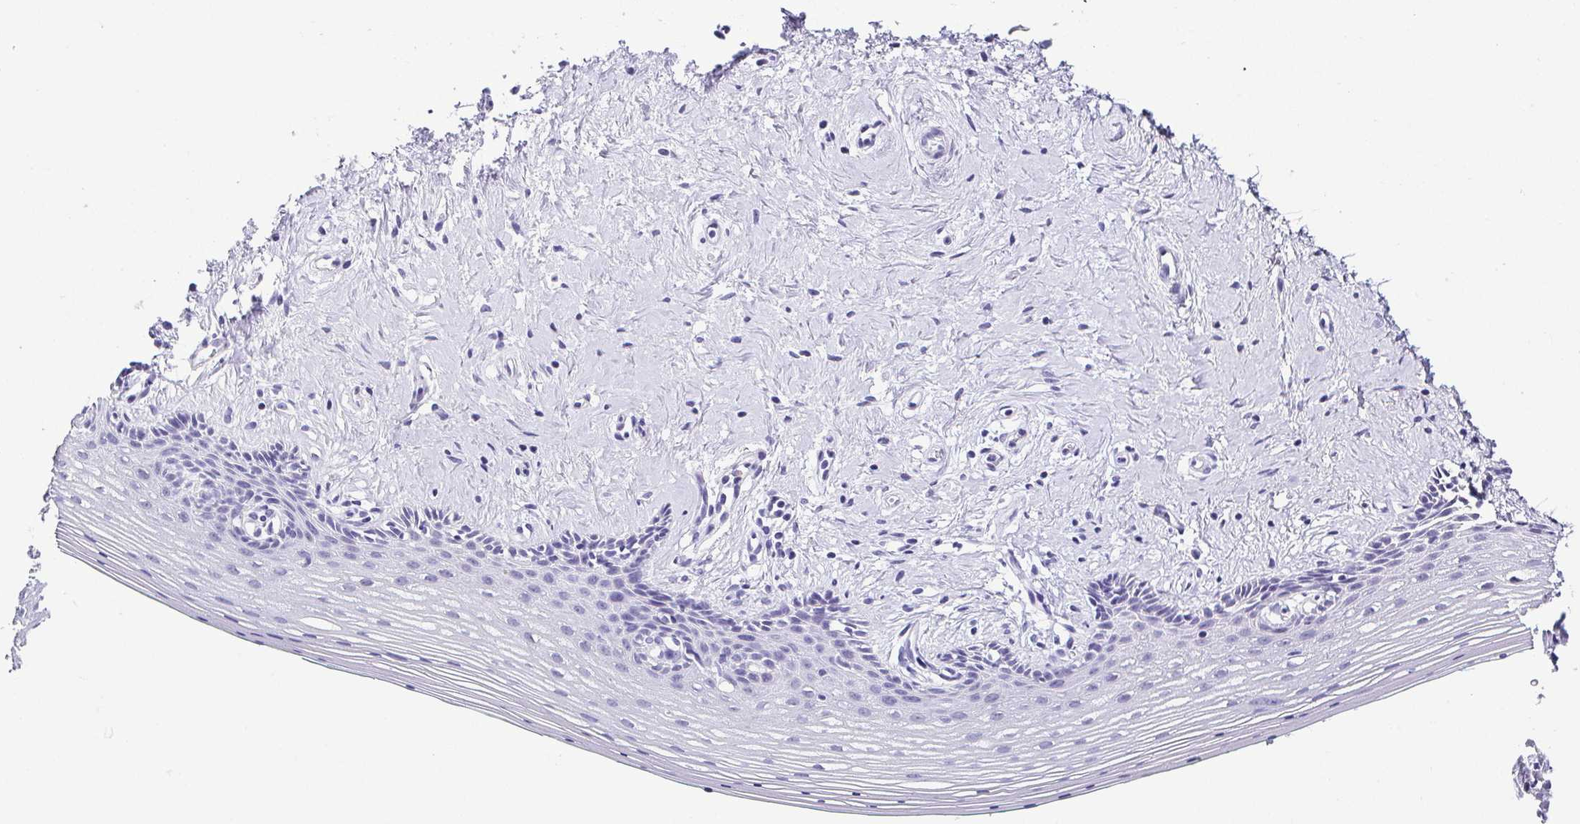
{"staining": {"intensity": "negative", "quantity": "none", "location": "none"}, "tissue": "vagina", "cell_type": "Squamous epithelial cells", "image_type": "normal", "snomed": [{"axis": "morphology", "description": "Normal tissue, NOS"}, {"axis": "topography", "description": "Vagina"}], "caption": "This is an immunohistochemistry (IHC) histopathology image of unremarkable vagina. There is no positivity in squamous epithelial cells.", "gene": "ESX1", "patient": {"sex": "female", "age": 42}}